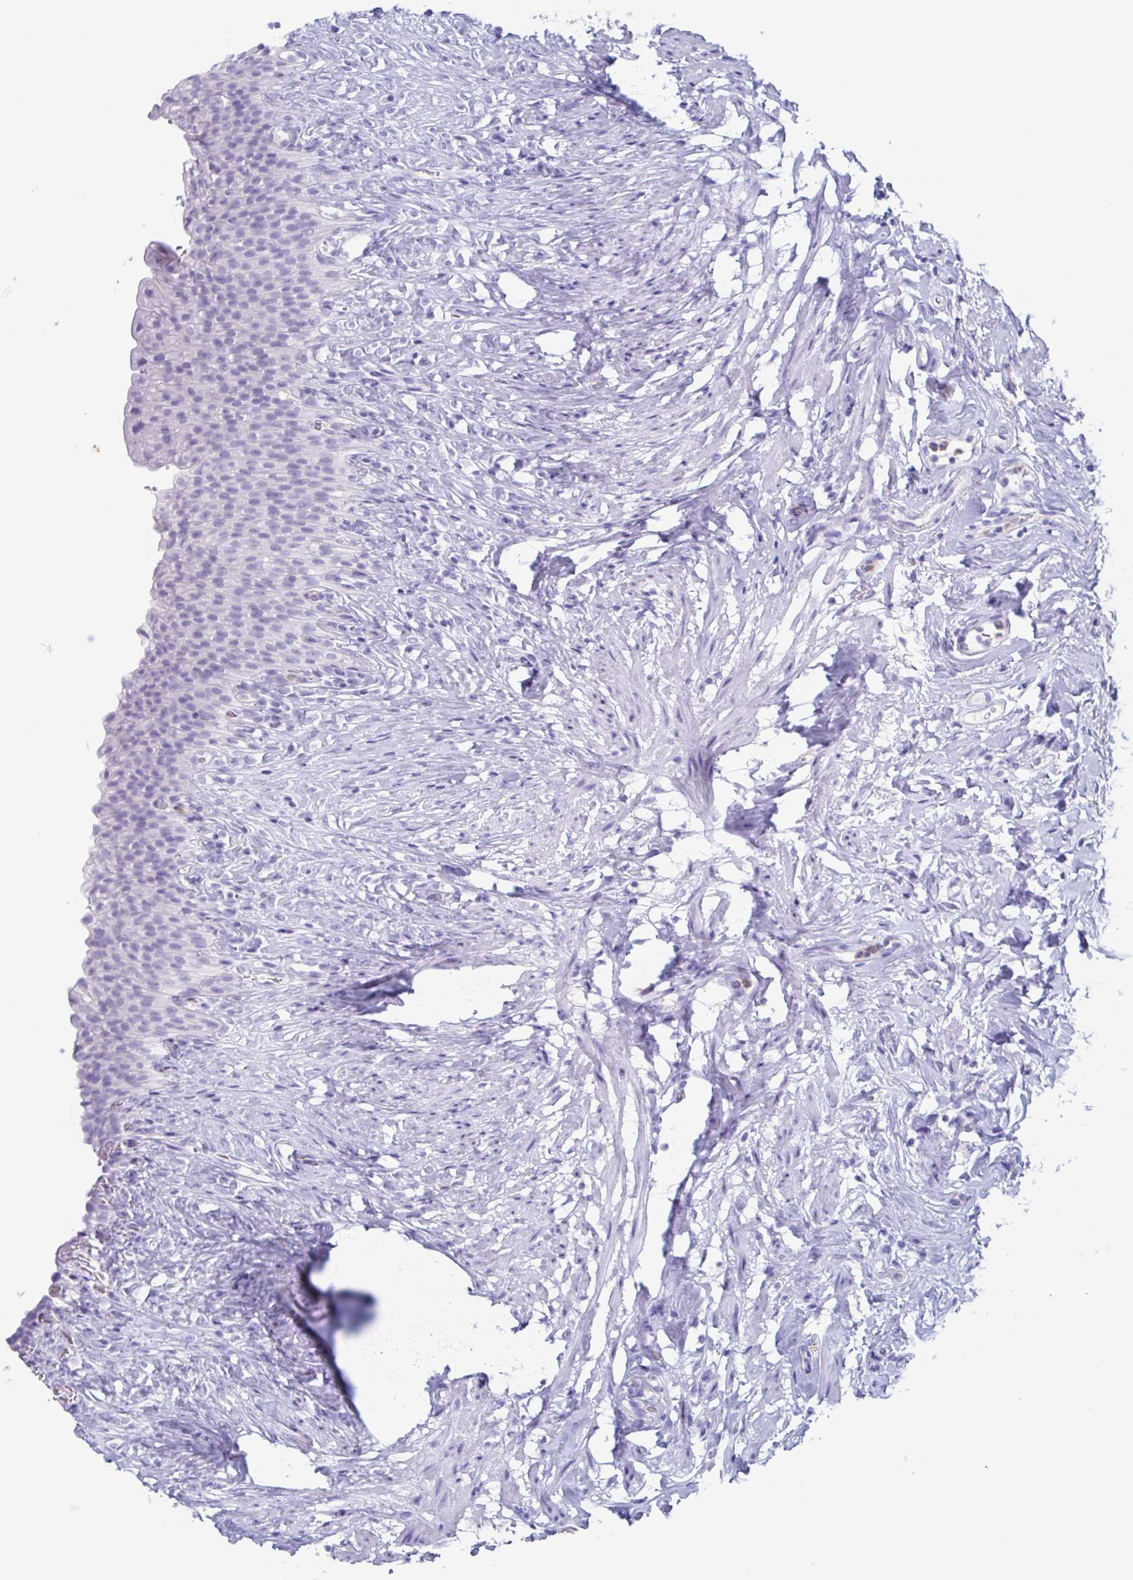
{"staining": {"intensity": "negative", "quantity": "none", "location": "none"}, "tissue": "urinary bladder", "cell_type": "Urothelial cells", "image_type": "normal", "snomed": [{"axis": "morphology", "description": "Normal tissue, NOS"}, {"axis": "topography", "description": "Urinary bladder"}, {"axis": "topography", "description": "Prostate"}], "caption": "Urothelial cells are negative for brown protein staining in unremarkable urinary bladder. (DAB immunohistochemistry, high magnification).", "gene": "BPI", "patient": {"sex": "male", "age": 76}}